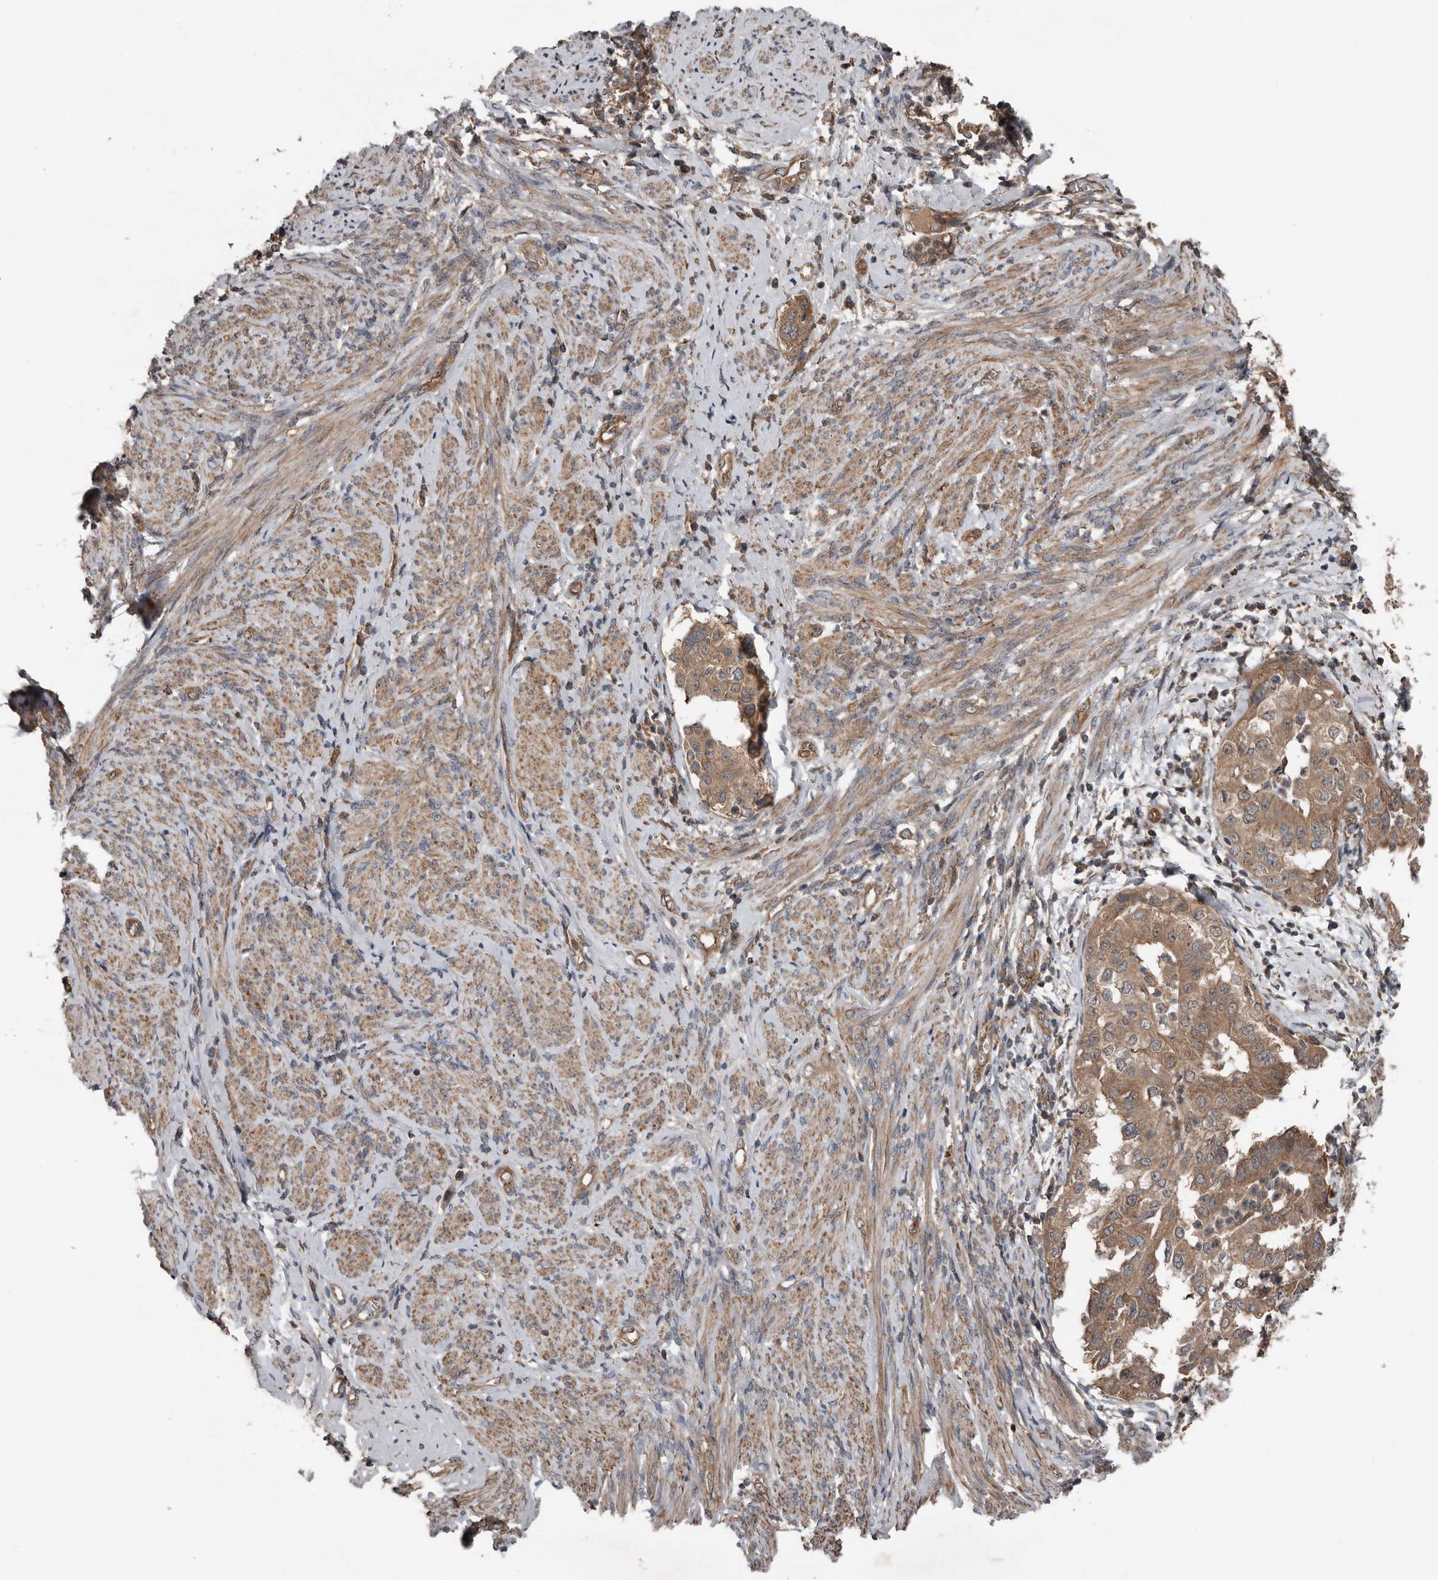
{"staining": {"intensity": "moderate", "quantity": ">75%", "location": "cytoplasmic/membranous"}, "tissue": "endometrial cancer", "cell_type": "Tumor cells", "image_type": "cancer", "snomed": [{"axis": "morphology", "description": "Adenocarcinoma, NOS"}, {"axis": "topography", "description": "Endometrium"}], "caption": "Immunohistochemistry staining of endometrial cancer, which displays medium levels of moderate cytoplasmic/membranous expression in approximately >75% of tumor cells indicating moderate cytoplasmic/membranous protein staining. The staining was performed using DAB (3,3'-diaminobenzidine) (brown) for protein detection and nuclei were counterstained in hematoxylin (blue).", "gene": "DNAJB4", "patient": {"sex": "female", "age": 85}}